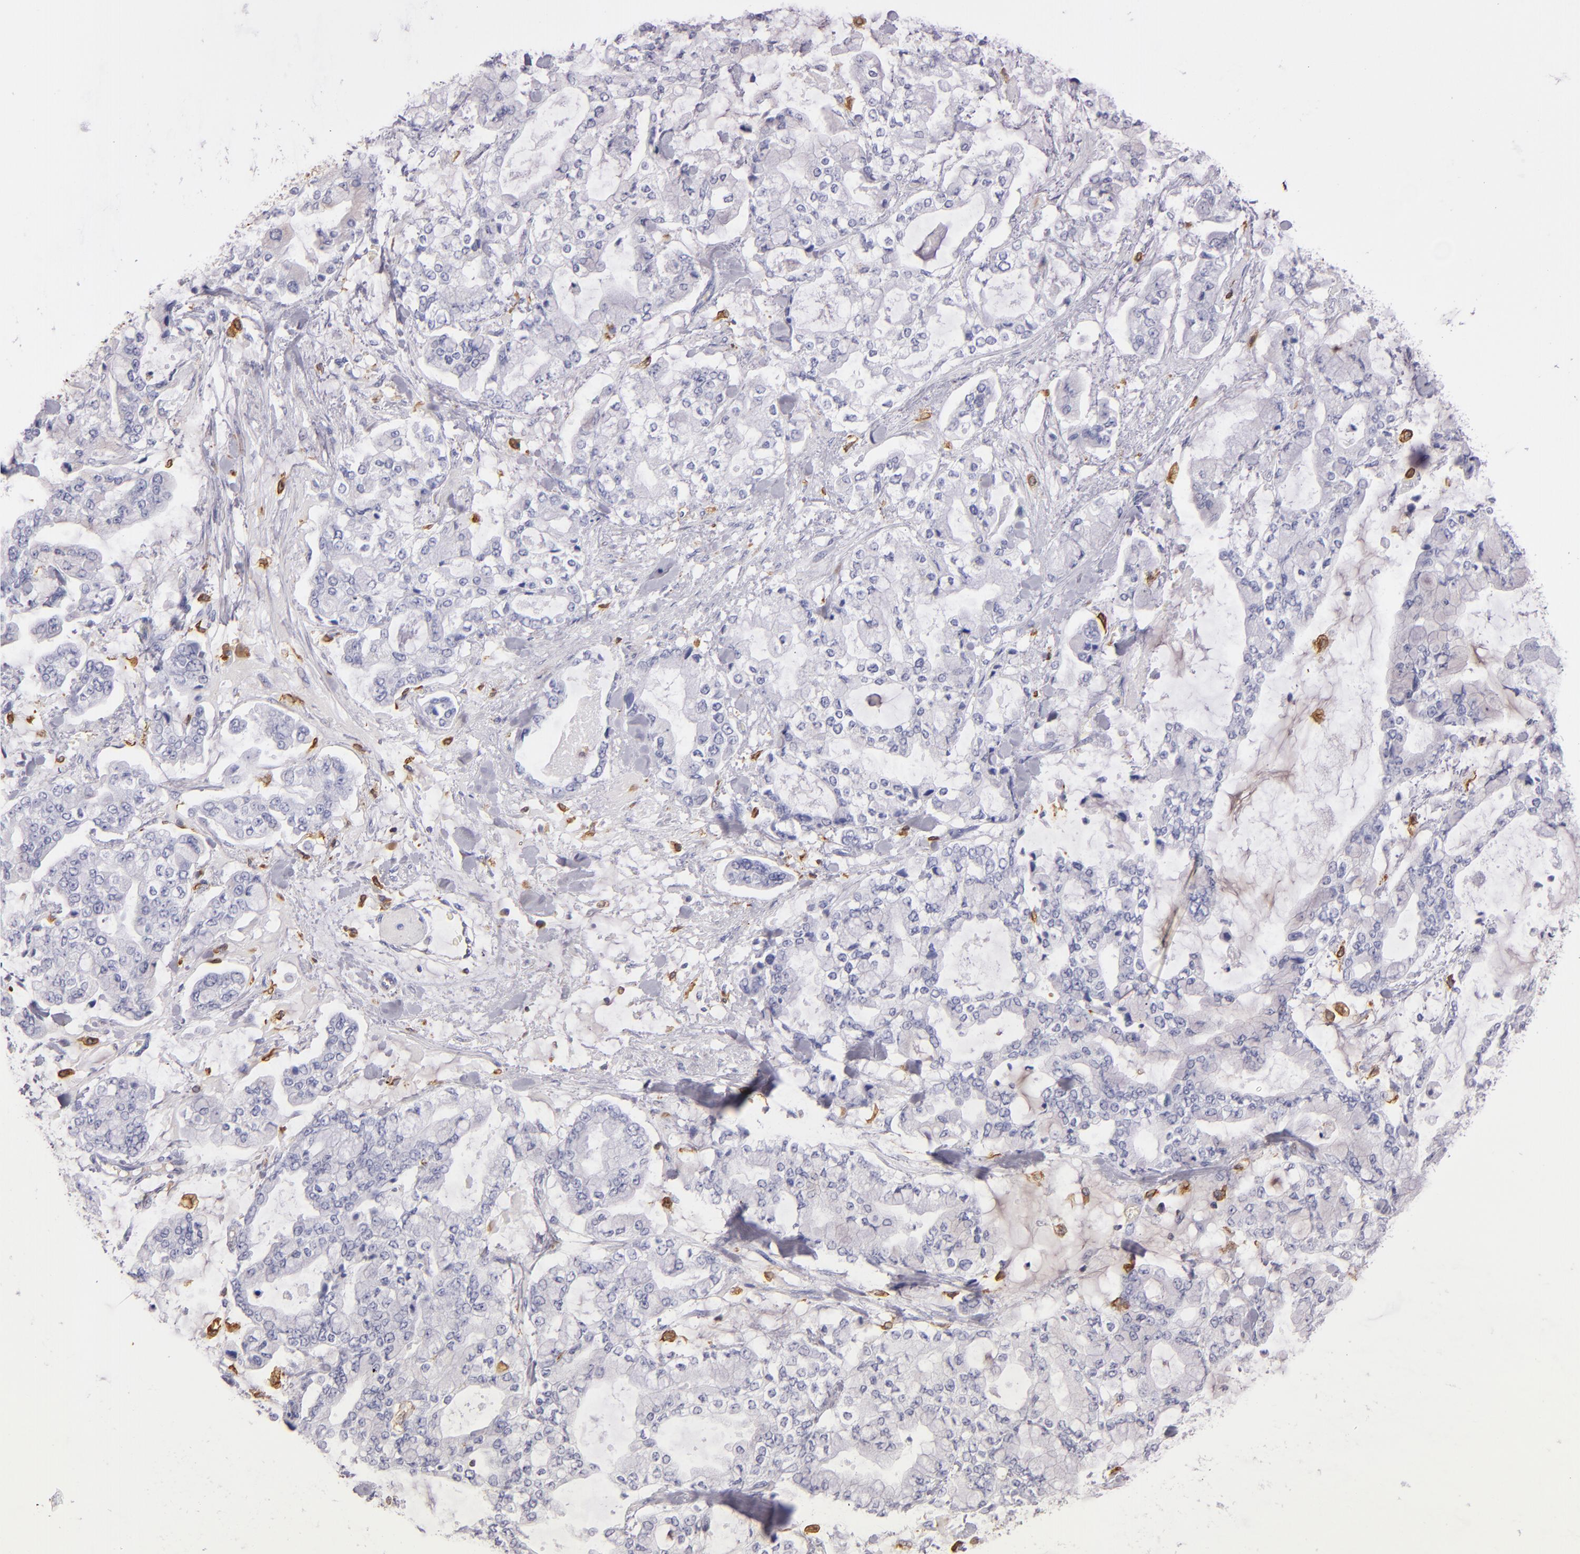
{"staining": {"intensity": "negative", "quantity": "none", "location": "none"}, "tissue": "stomach cancer", "cell_type": "Tumor cells", "image_type": "cancer", "snomed": [{"axis": "morphology", "description": "Normal tissue, NOS"}, {"axis": "morphology", "description": "Adenocarcinoma, NOS"}, {"axis": "topography", "description": "Stomach, upper"}, {"axis": "topography", "description": "Stomach"}], "caption": "Immunohistochemistry (IHC) of human stomach cancer (adenocarcinoma) exhibits no positivity in tumor cells.", "gene": "CD74", "patient": {"sex": "male", "age": 76}}